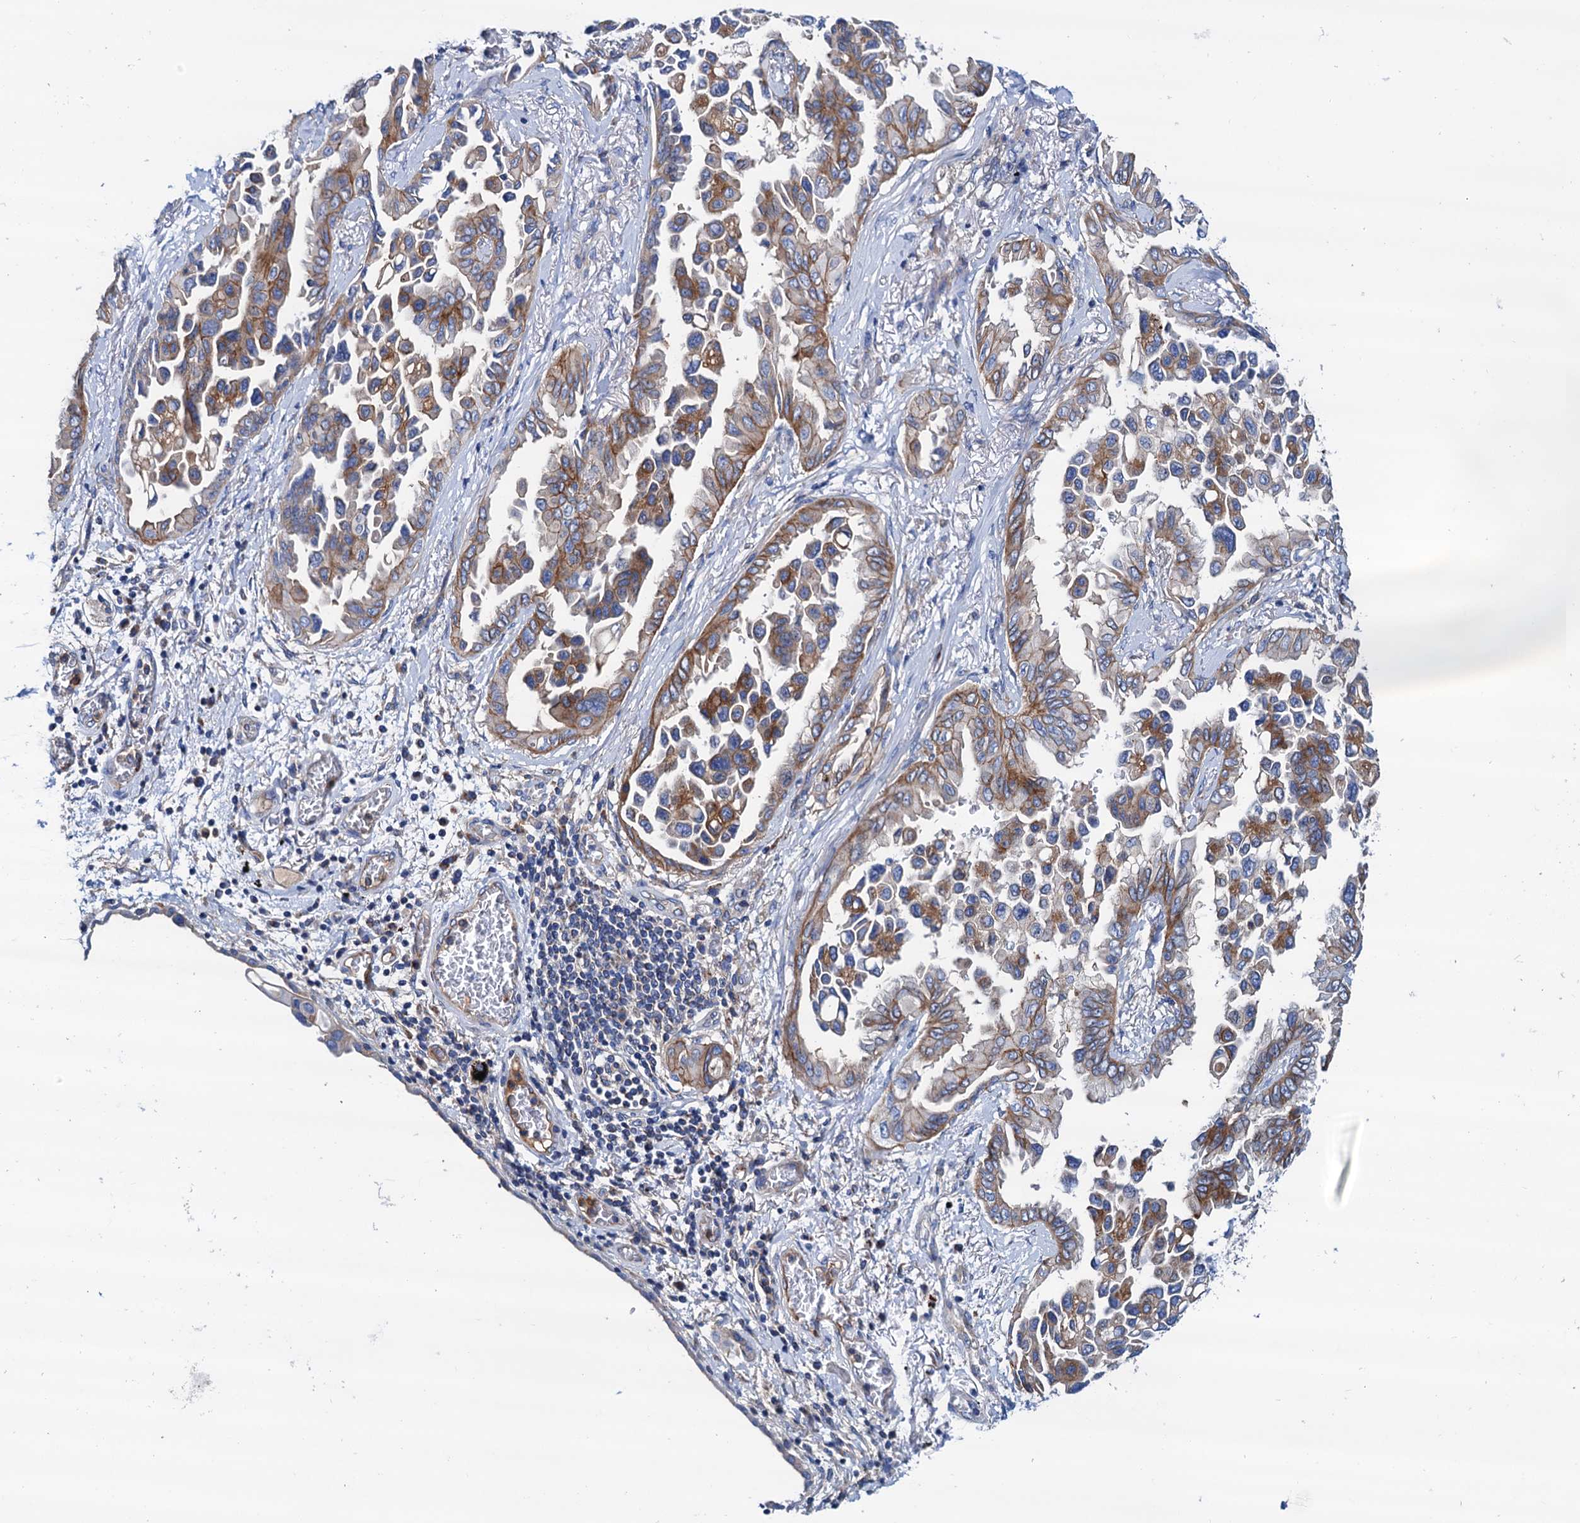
{"staining": {"intensity": "moderate", "quantity": "25%-75%", "location": "cytoplasmic/membranous"}, "tissue": "lung cancer", "cell_type": "Tumor cells", "image_type": "cancer", "snomed": [{"axis": "morphology", "description": "Adenocarcinoma, NOS"}, {"axis": "topography", "description": "Lung"}], "caption": "The photomicrograph demonstrates staining of lung cancer (adenocarcinoma), revealing moderate cytoplasmic/membranous protein expression (brown color) within tumor cells.", "gene": "RASSF9", "patient": {"sex": "female", "age": 67}}